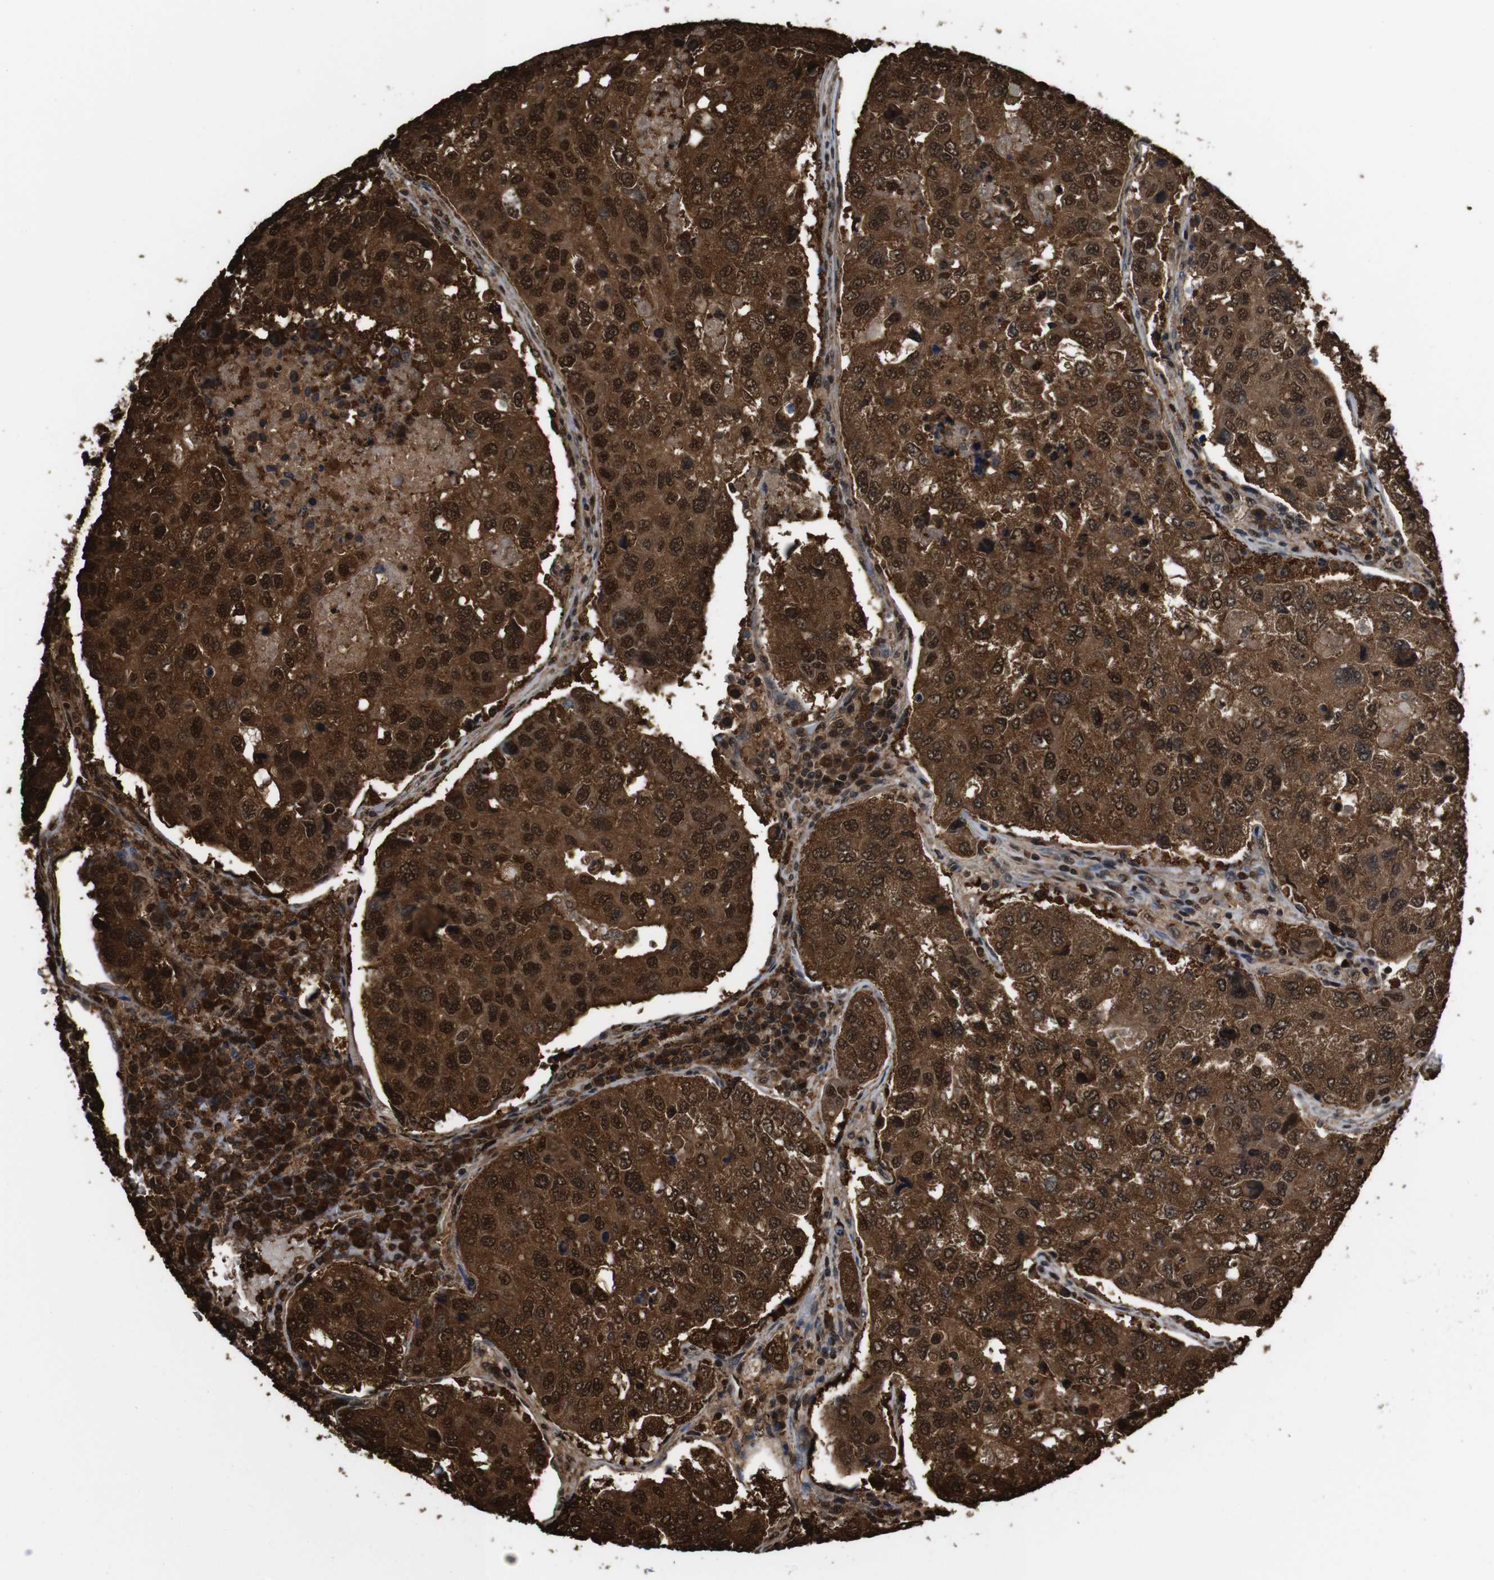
{"staining": {"intensity": "strong", "quantity": ">75%", "location": "cytoplasmic/membranous,nuclear"}, "tissue": "urothelial cancer", "cell_type": "Tumor cells", "image_type": "cancer", "snomed": [{"axis": "morphology", "description": "Urothelial carcinoma, High grade"}, {"axis": "topography", "description": "Lymph node"}, {"axis": "topography", "description": "Urinary bladder"}], "caption": "The photomicrograph shows staining of high-grade urothelial carcinoma, revealing strong cytoplasmic/membranous and nuclear protein expression (brown color) within tumor cells.", "gene": "VCP", "patient": {"sex": "male", "age": 51}}